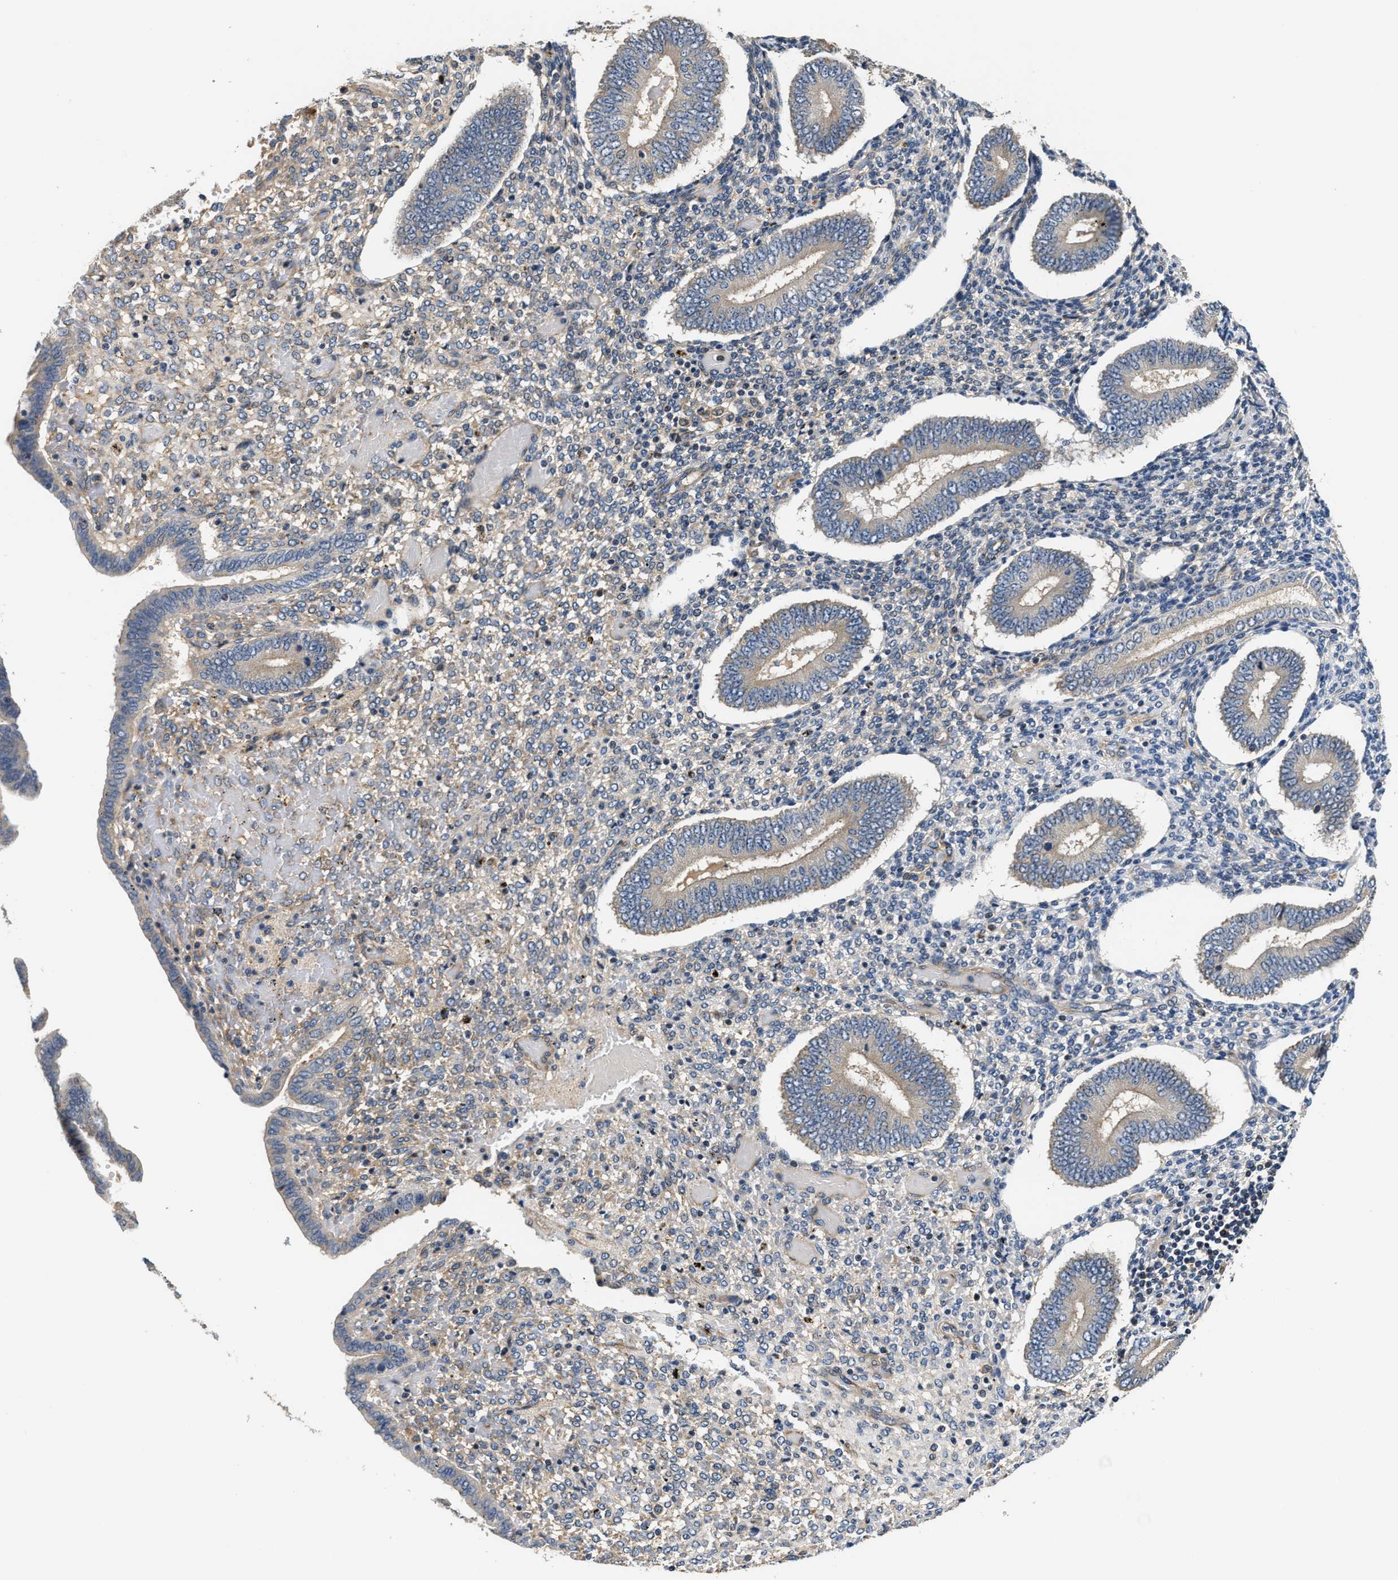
{"staining": {"intensity": "weak", "quantity": "<25%", "location": "cytoplasmic/membranous"}, "tissue": "endometrium", "cell_type": "Cells in endometrial stroma", "image_type": "normal", "snomed": [{"axis": "morphology", "description": "Normal tissue, NOS"}, {"axis": "topography", "description": "Endometrium"}], "caption": "Immunohistochemistry (IHC) histopathology image of benign endometrium stained for a protein (brown), which shows no expression in cells in endometrial stroma.", "gene": "TEX2", "patient": {"sex": "female", "age": 42}}